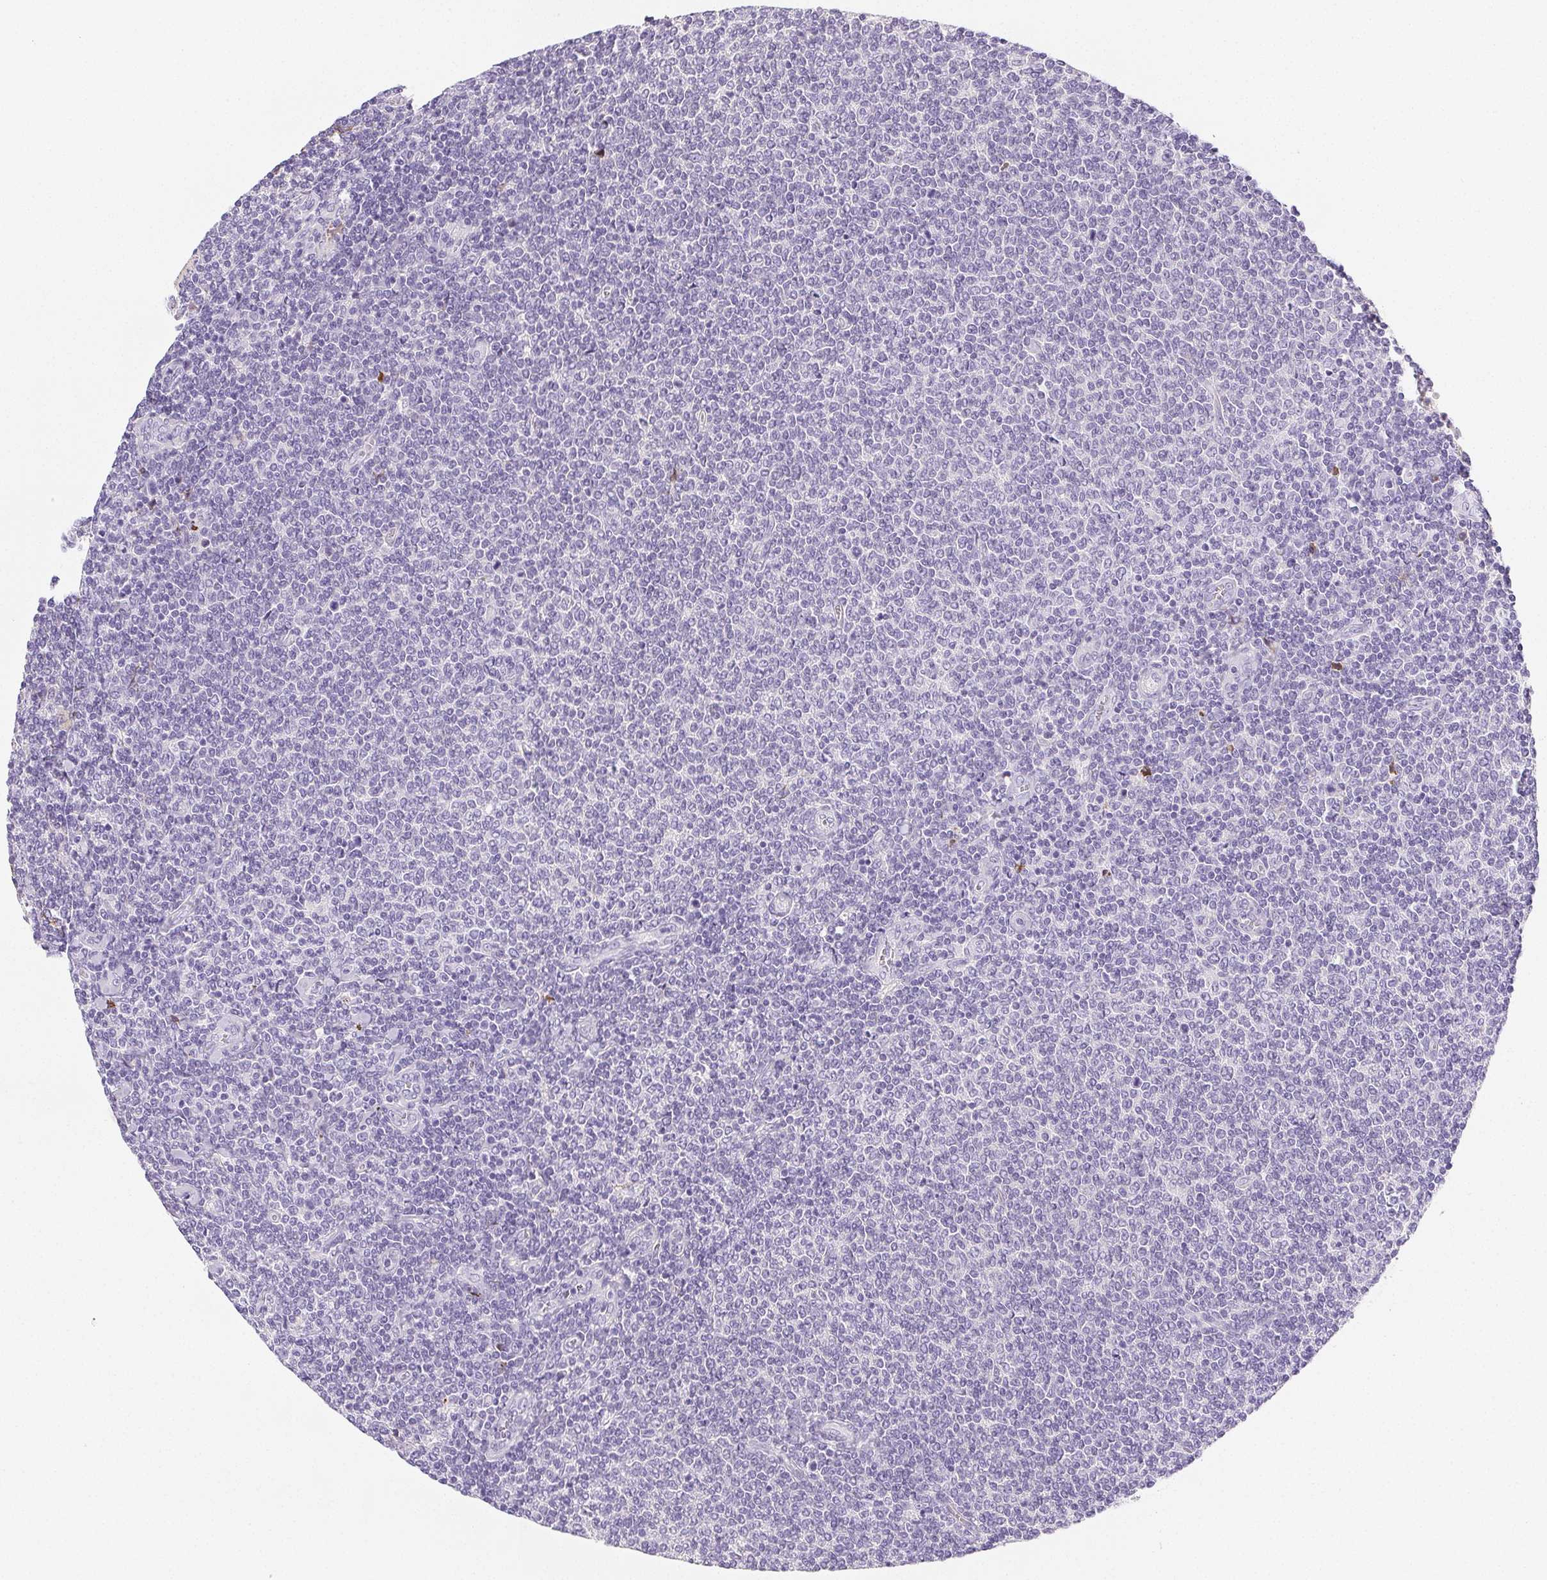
{"staining": {"intensity": "negative", "quantity": "none", "location": "none"}, "tissue": "lymphoma", "cell_type": "Tumor cells", "image_type": "cancer", "snomed": [{"axis": "morphology", "description": "Malignant lymphoma, non-Hodgkin's type, Low grade"}, {"axis": "topography", "description": "Lymph node"}], "caption": "A high-resolution micrograph shows IHC staining of low-grade malignant lymphoma, non-Hodgkin's type, which displays no significant expression in tumor cells.", "gene": "VTN", "patient": {"sex": "male", "age": 52}}